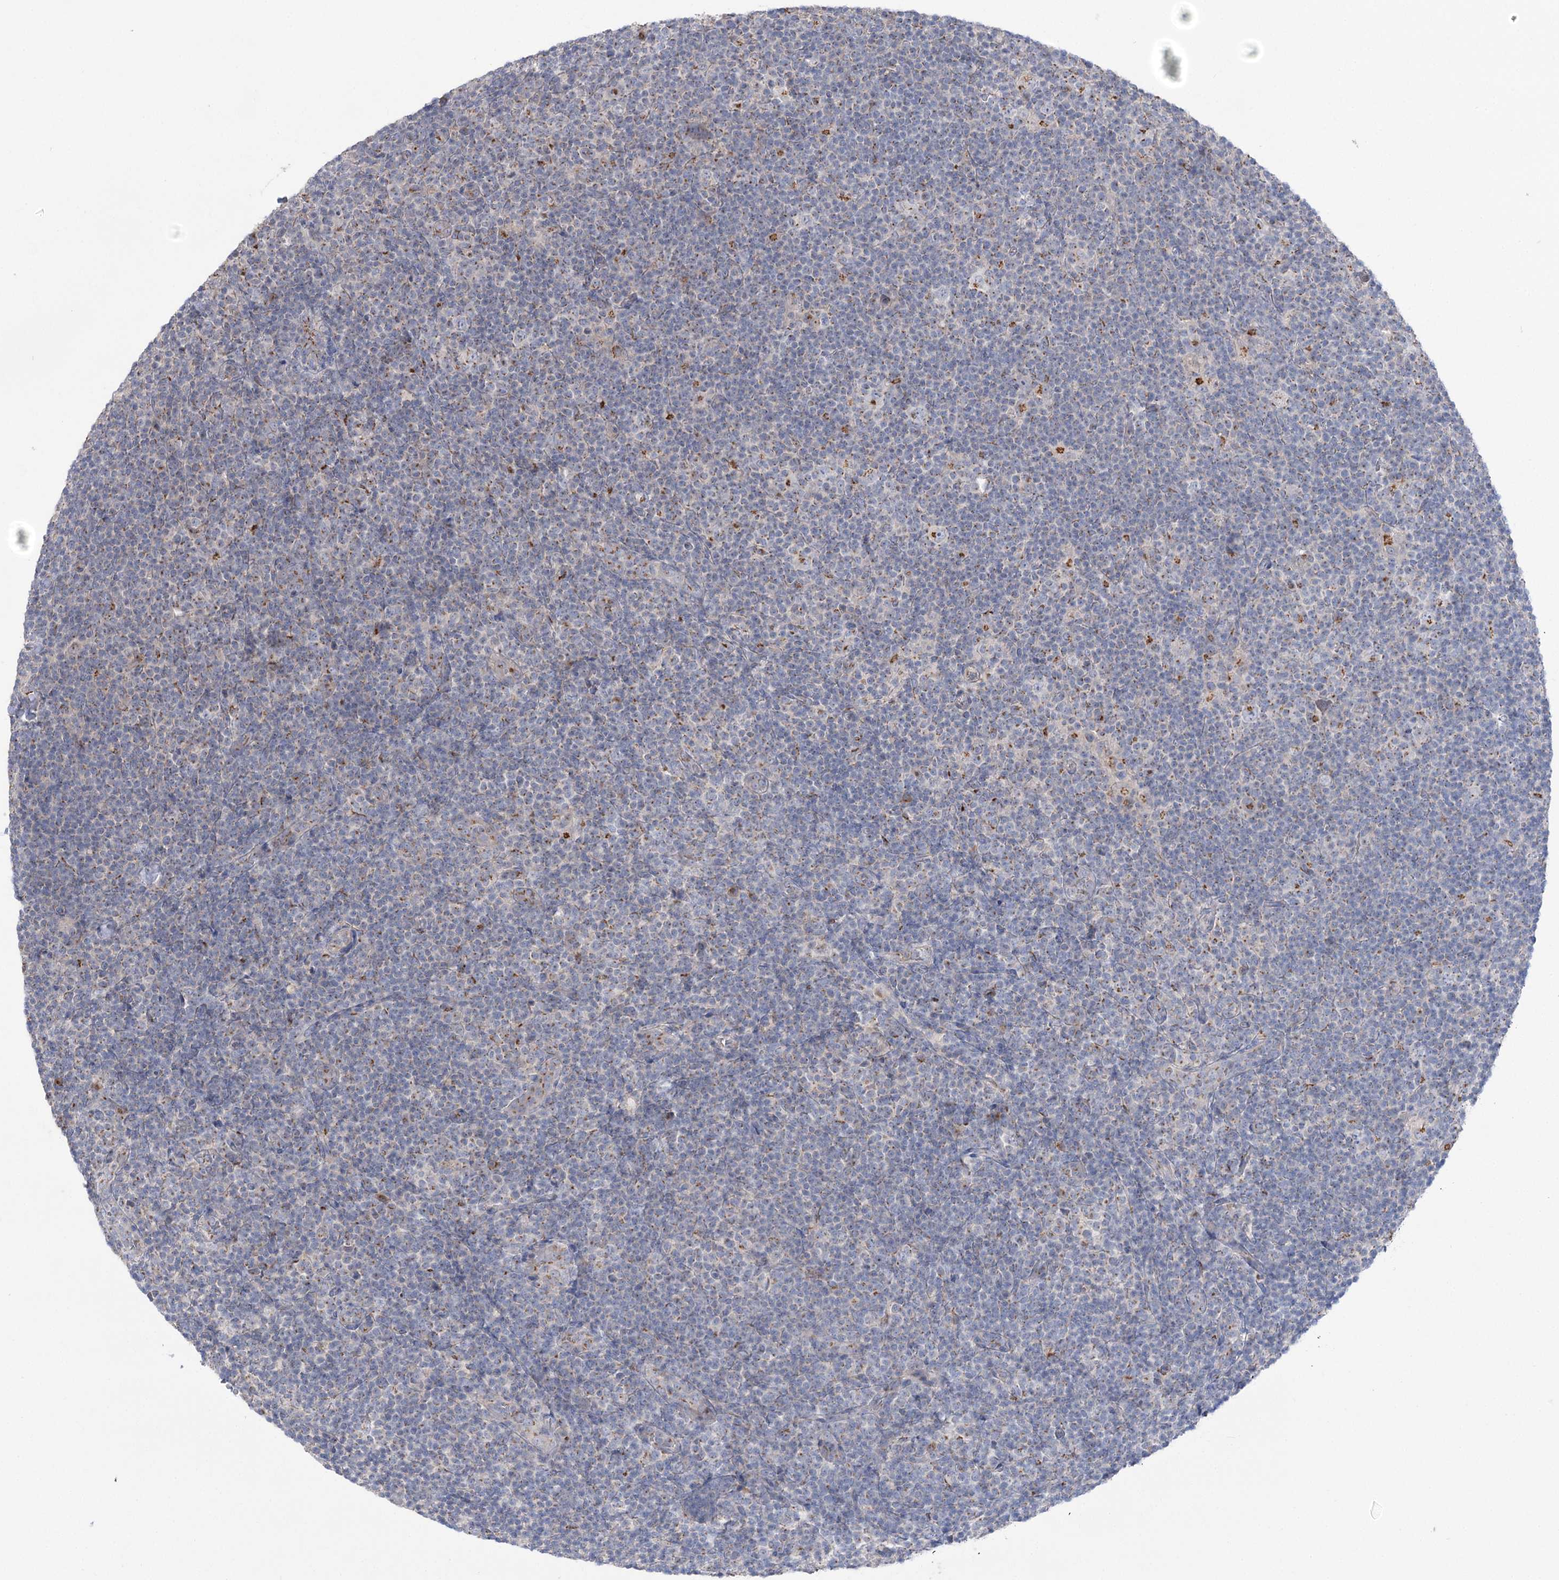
{"staining": {"intensity": "moderate", "quantity": "25%-75%", "location": "cytoplasmic/membranous"}, "tissue": "lymphoma", "cell_type": "Tumor cells", "image_type": "cancer", "snomed": [{"axis": "morphology", "description": "Hodgkin's disease, NOS"}, {"axis": "topography", "description": "Lymph node"}], "caption": "Immunohistochemical staining of Hodgkin's disease demonstrates moderate cytoplasmic/membranous protein staining in about 25%-75% of tumor cells.", "gene": "GBF1", "patient": {"sex": "female", "age": 57}}